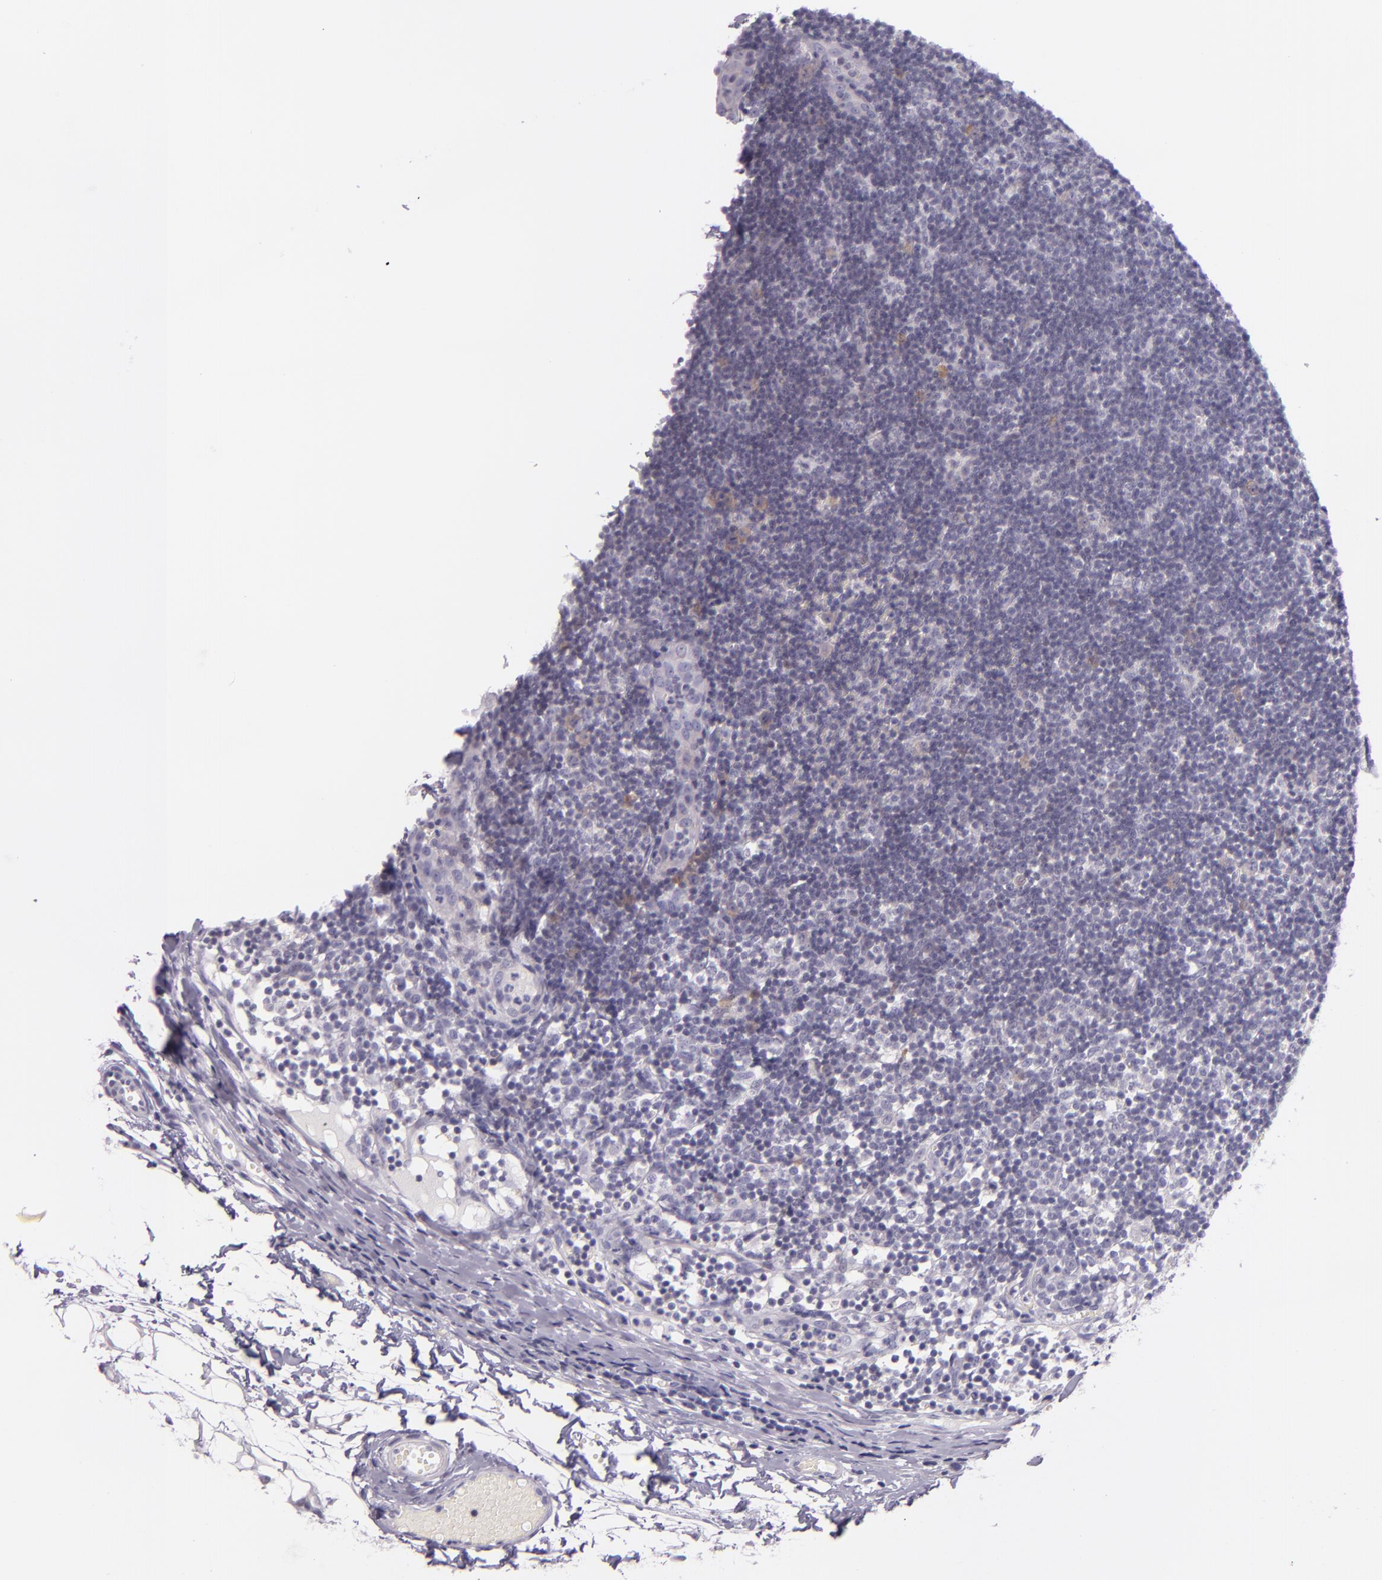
{"staining": {"intensity": "weak", "quantity": "<25%", "location": "cytoplasmic/membranous"}, "tissue": "lymph node", "cell_type": "Germinal center cells", "image_type": "normal", "snomed": [{"axis": "morphology", "description": "Normal tissue, NOS"}, {"axis": "morphology", "description": "Inflammation, NOS"}, {"axis": "topography", "description": "Lymph node"}, {"axis": "topography", "description": "Salivary gland"}], "caption": "The immunohistochemistry (IHC) image has no significant expression in germinal center cells of lymph node. Brightfield microscopy of IHC stained with DAB (brown) and hematoxylin (blue), captured at high magnification.", "gene": "HSP90AA1", "patient": {"sex": "male", "age": 3}}